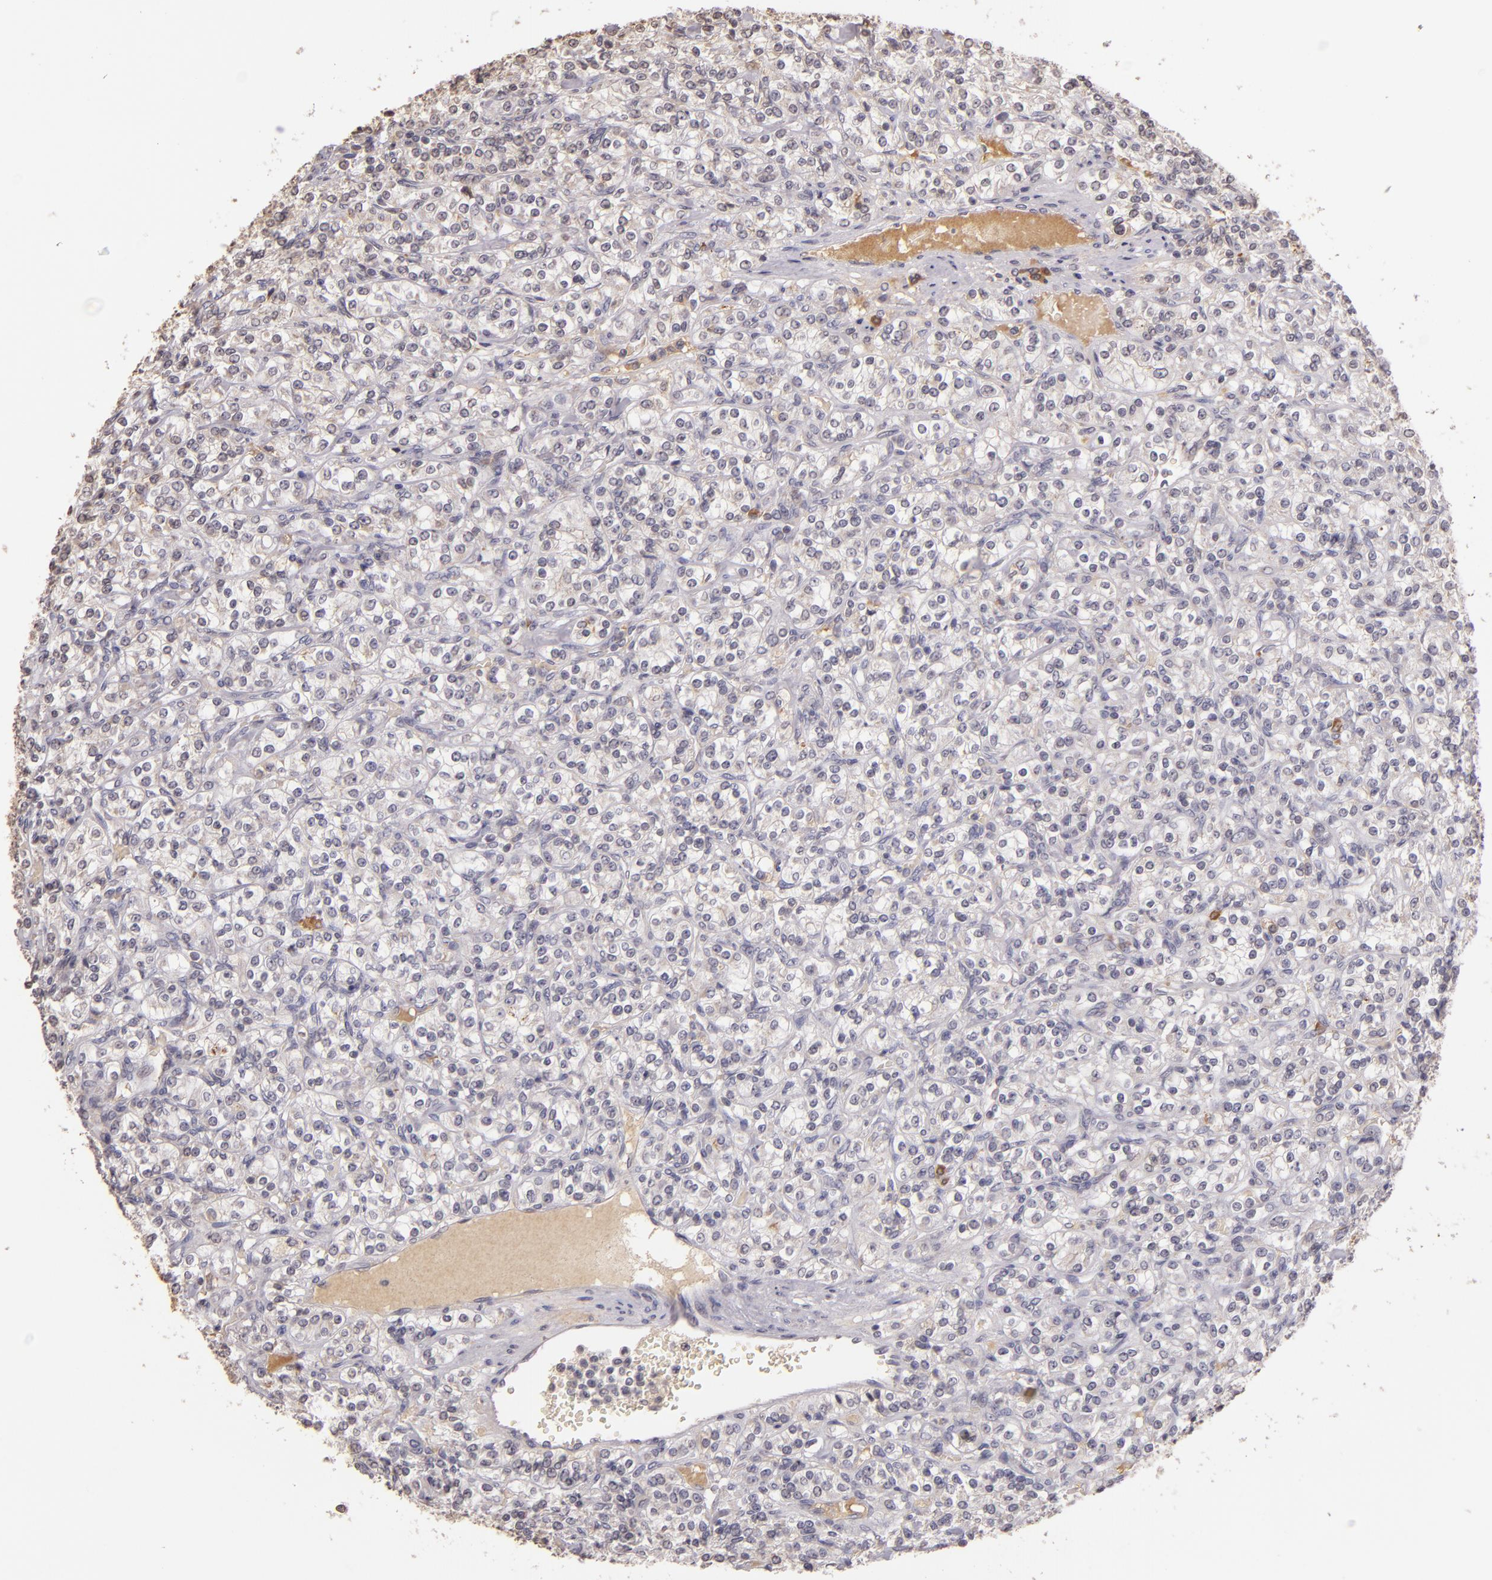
{"staining": {"intensity": "negative", "quantity": "none", "location": "none"}, "tissue": "renal cancer", "cell_type": "Tumor cells", "image_type": "cancer", "snomed": [{"axis": "morphology", "description": "Adenocarcinoma, NOS"}, {"axis": "topography", "description": "Kidney"}], "caption": "This is an immunohistochemistry image of human renal cancer (adenocarcinoma). There is no staining in tumor cells.", "gene": "ABL1", "patient": {"sex": "male", "age": 77}}